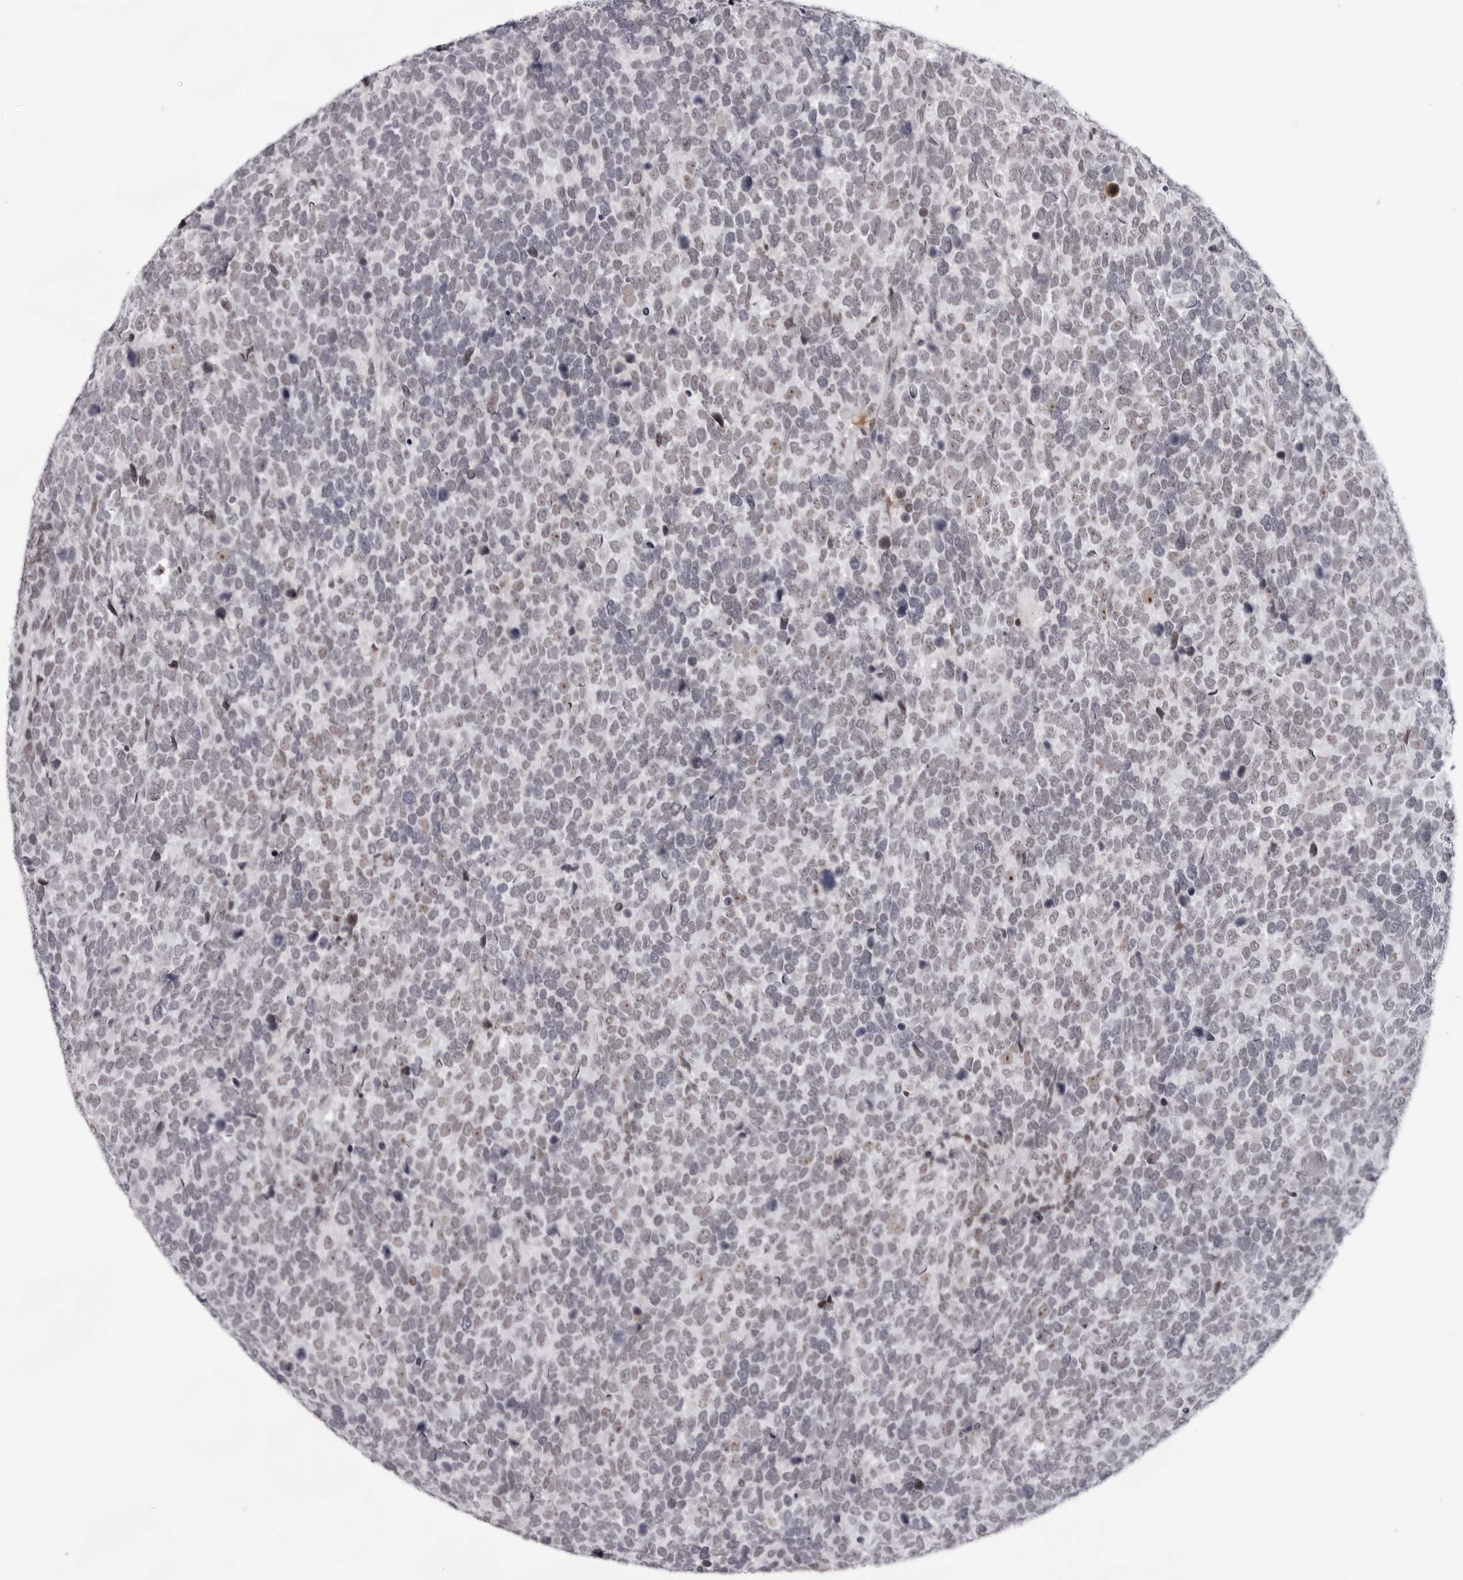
{"staining": {"intensity": "moderate", "quantity": "<25%", "location": "nuclear"}, "tissue": "urothelial cancer", "cell_type": "Tumor cells", "image_type": "cancer", "snomed": [{"axis": "morphology", "description": "Urothelial carcinoma, High grade"}, {"axis": "topography", "description": "Urinary bladder"}], "caption": "Protein staining demonstrates moderate nuclear staining in about <25% of tumor cells in urothelial cancer.", "gene": "EXOSC10", "patient": {"sex": "female", "age": 82}}